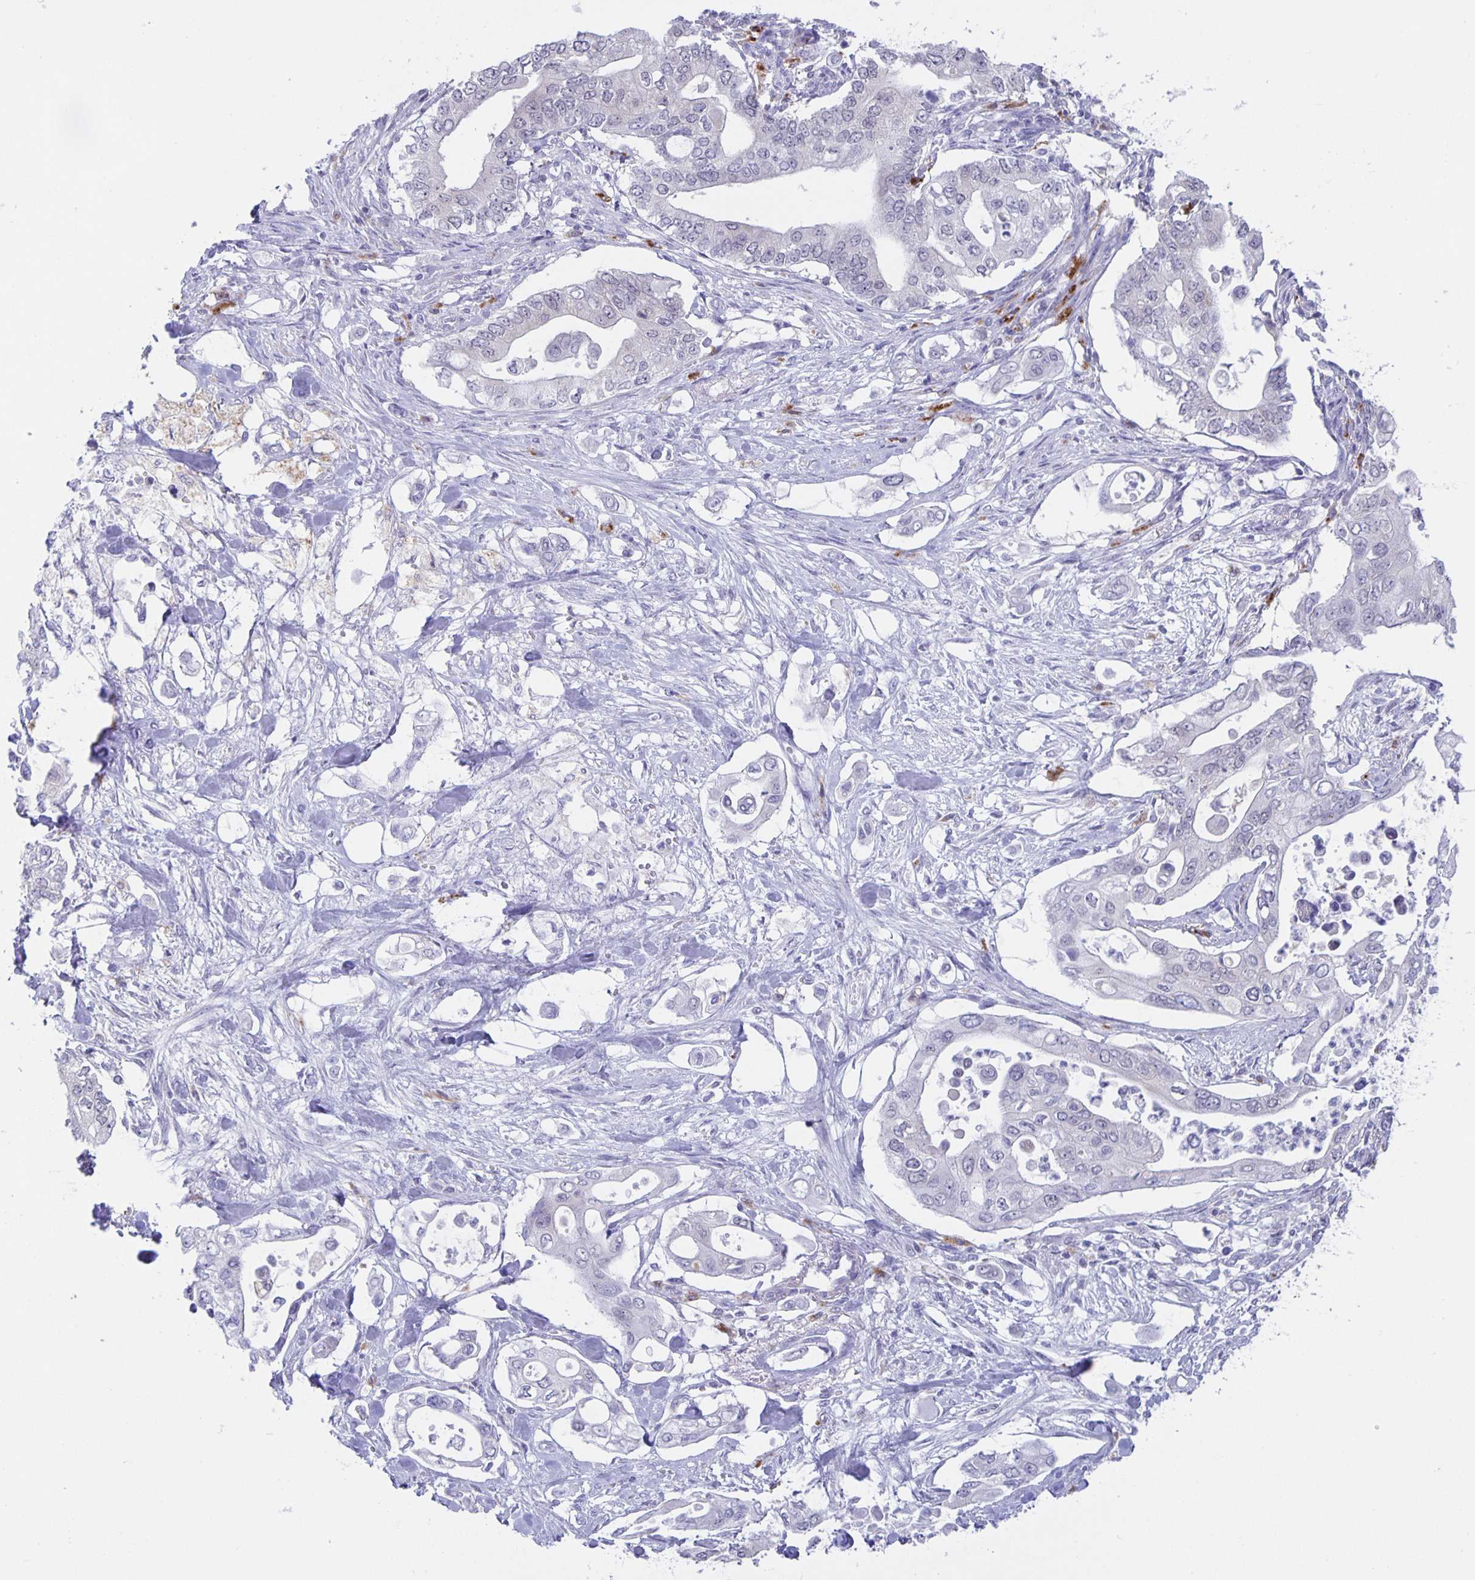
{"staining": {"intensity": "negative", "quantity": "none", "location": "none"}, "tissue": "pancreatic cancer", "cell_type": "Tumor cells", "image_type": "cancer", "snomed": [{"axis": "morphology", "description": "Adenocarcinoma, NOS"}, {"axis": "topography", "description": "Pancreas"}], "caption": "A histopathology image of pancreatic adenocarcinoma stained for a protein demonstrates no brown staining in tumor cells.", "gene": "LIPA", "patient": {"sex": "female", "age": 63}}